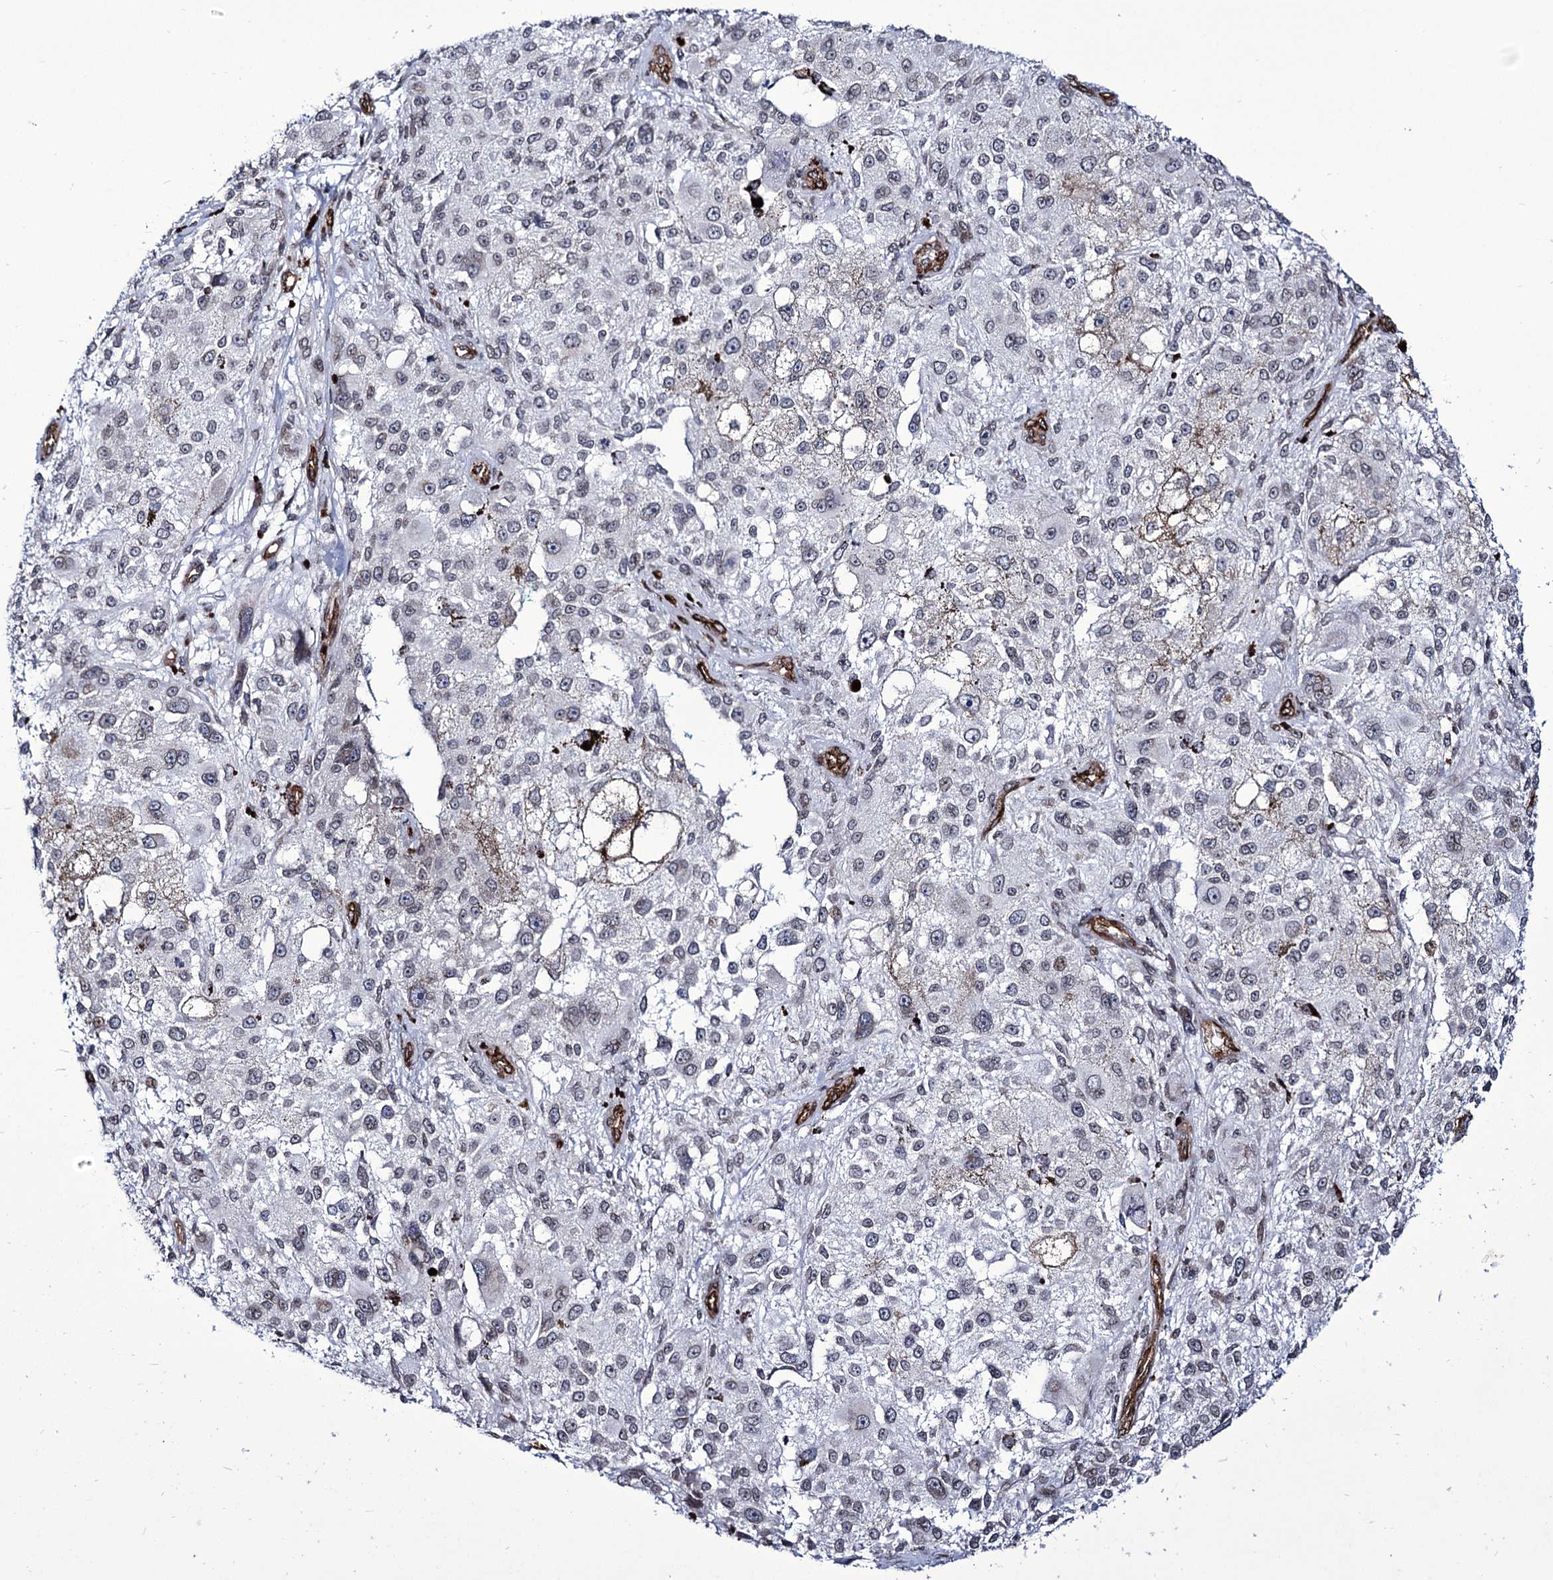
{"staining": {"intensity": "negative", "quantity": "none", "location": "none"}, "tissue": "melanoma", "cell_type": "Tumor cells", "image_type": "cancer", "snomed": [{"axis": "morphology", "description": "Necrosis, NOS"}, {"axis": "morphology", "description": "Malignant melanoma, NOS"}, {"axis": "topography", "description": "Skin"}], "caption": "Human malignant melanoma stained for a protein using IHC exhibits no staining in tumor cells.", "gene": "ZC3H12C", "patient": {"sex": "female", "age": 87}}